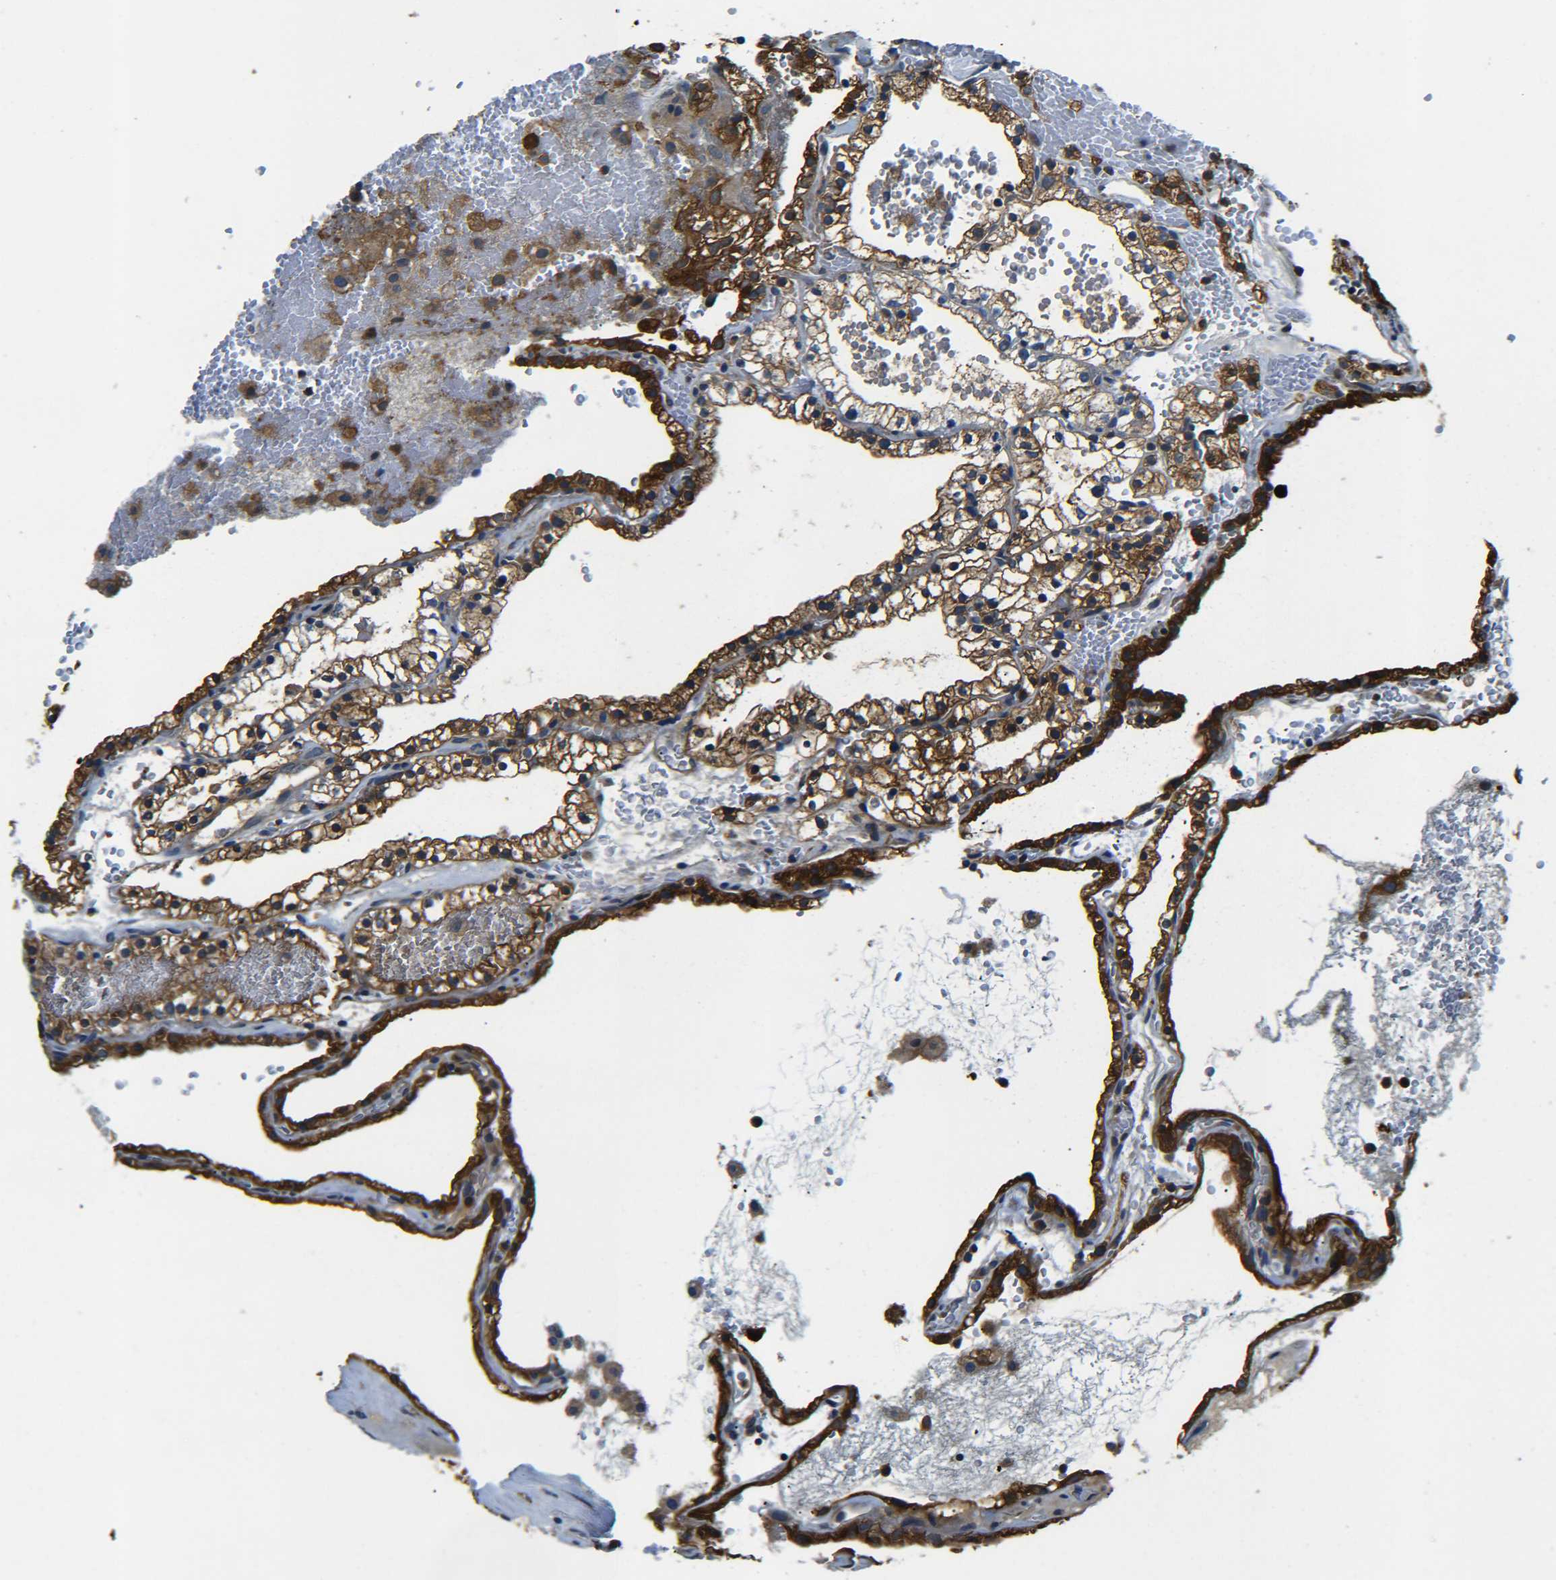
{"staining": {"intensity": "strong", "quantity": ">75%", "location": "cytoplasmic/membranous"}, "tissue": "renal cancer", "cell_type": "Tumor cells", "image_type": "cancer", "snomed": [{"axis": "morphology", "description": "Adenocarcinoma, NOS"}, {"axis": "topography", "description": "Kidney"}], "caption": "A high amount of strong cytoplasmic/membranous staining is seen in about >75% of tumor cells in adenocarcinoma (renal) tissue.", "gene": "PREB", "patient": {"sex": "female", "age": 41}}